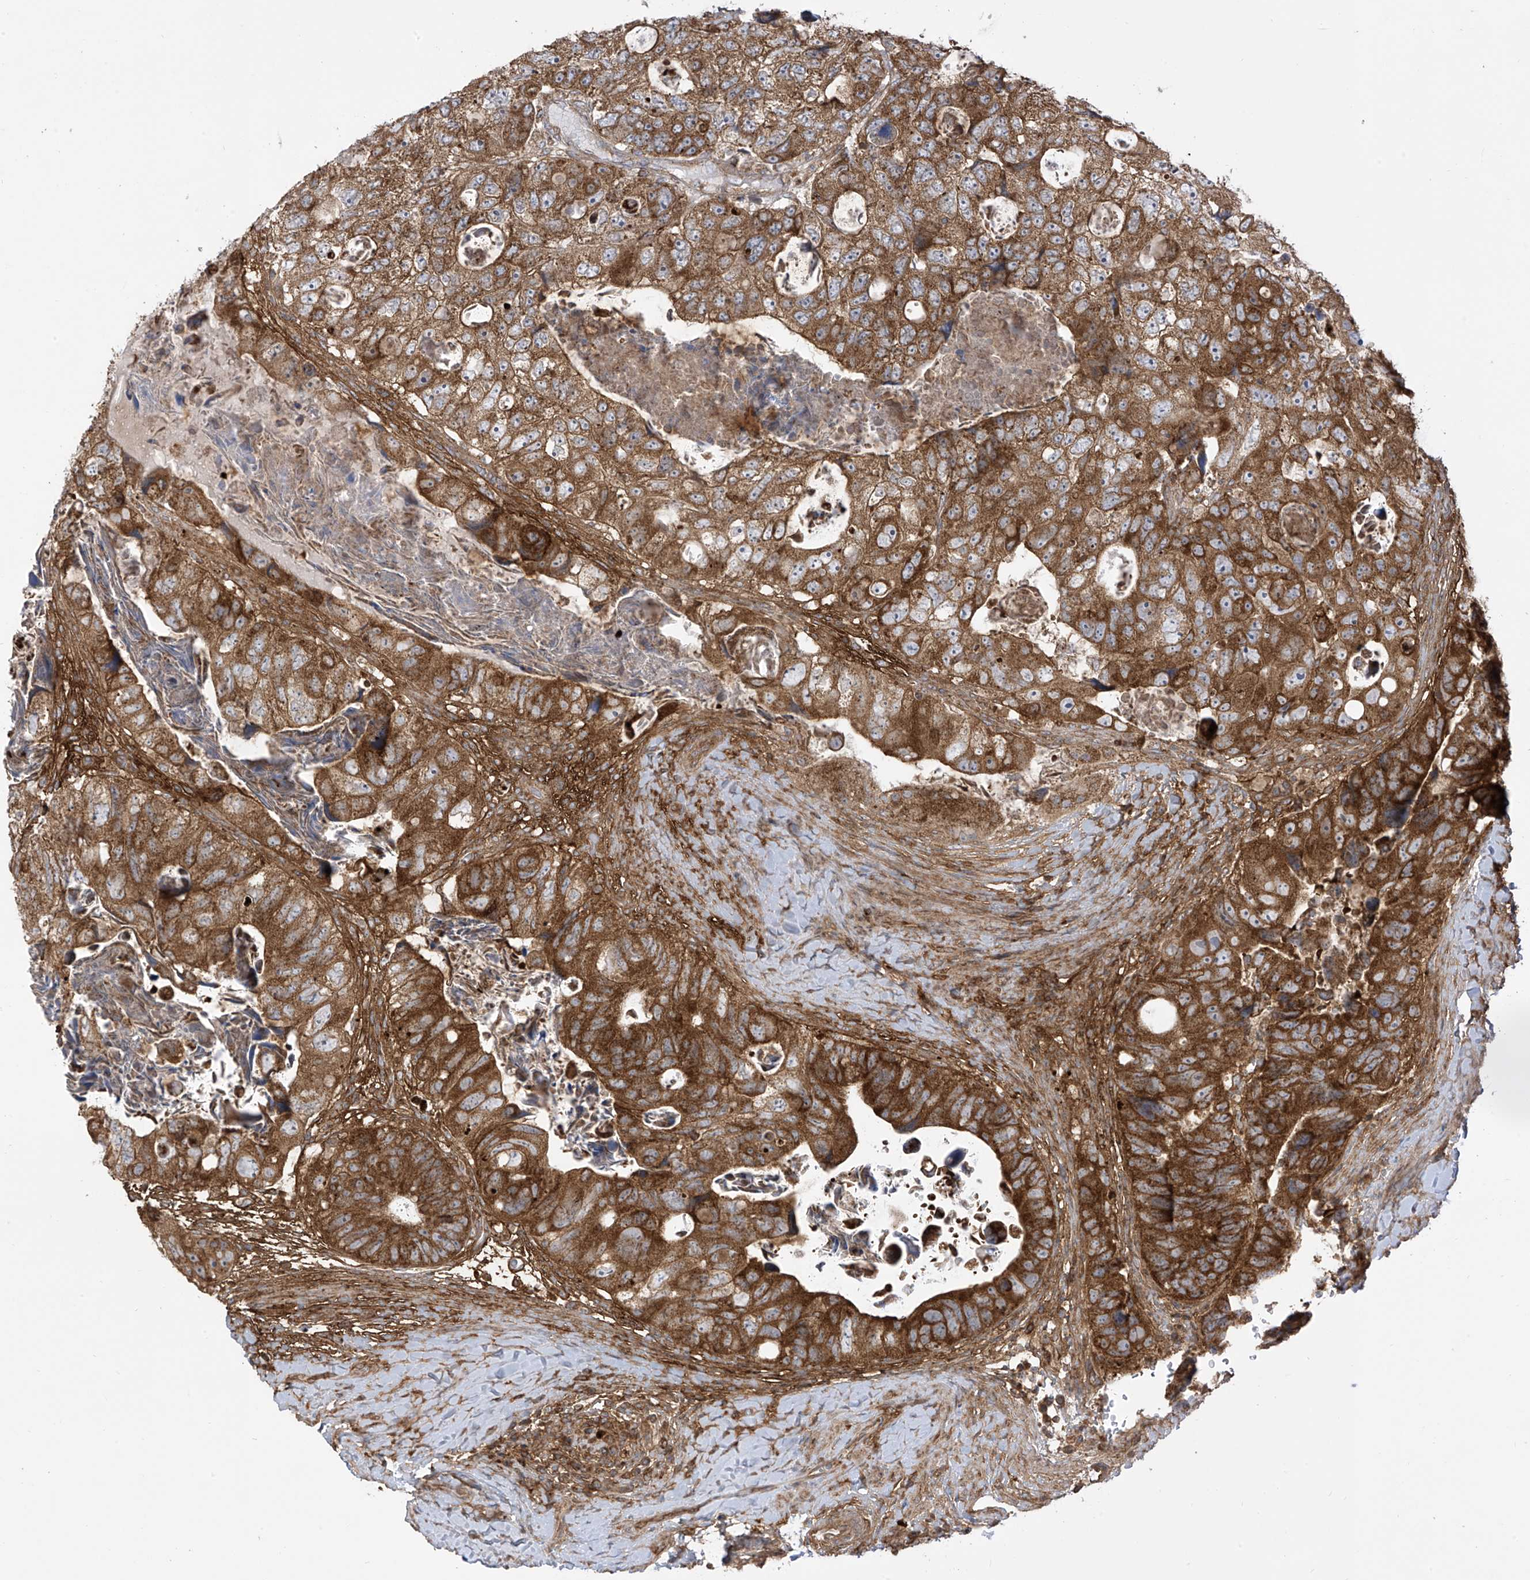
{"staining": {"intensity": "moderate", "quantity": ">75%", "location": "cytoplasmic/membranous"}, "tissue": "colorectal cancer", "cell_type": "Tumor cells", "image_type": "cancer", "snomed": [{"axis": "morphology", "description": "Adenocarcinoma, NOS"}, {"axis": "topography", "description": "Rectum"}], "caption": "Immunohistochemical staining of colorectal cancer (adenocarcinoma) reveals medium levels of moderate cytoplasmic/membranous protein expression in about >75% of tumor cells. The staining was performed using DAB (3,3'-diaminobenzidine), with brown indicating positive protein expression. Nuclei are stained blue with hematoxylin.", "gene": "REPS1", "patient": {"sex": "male", "age": 59}}